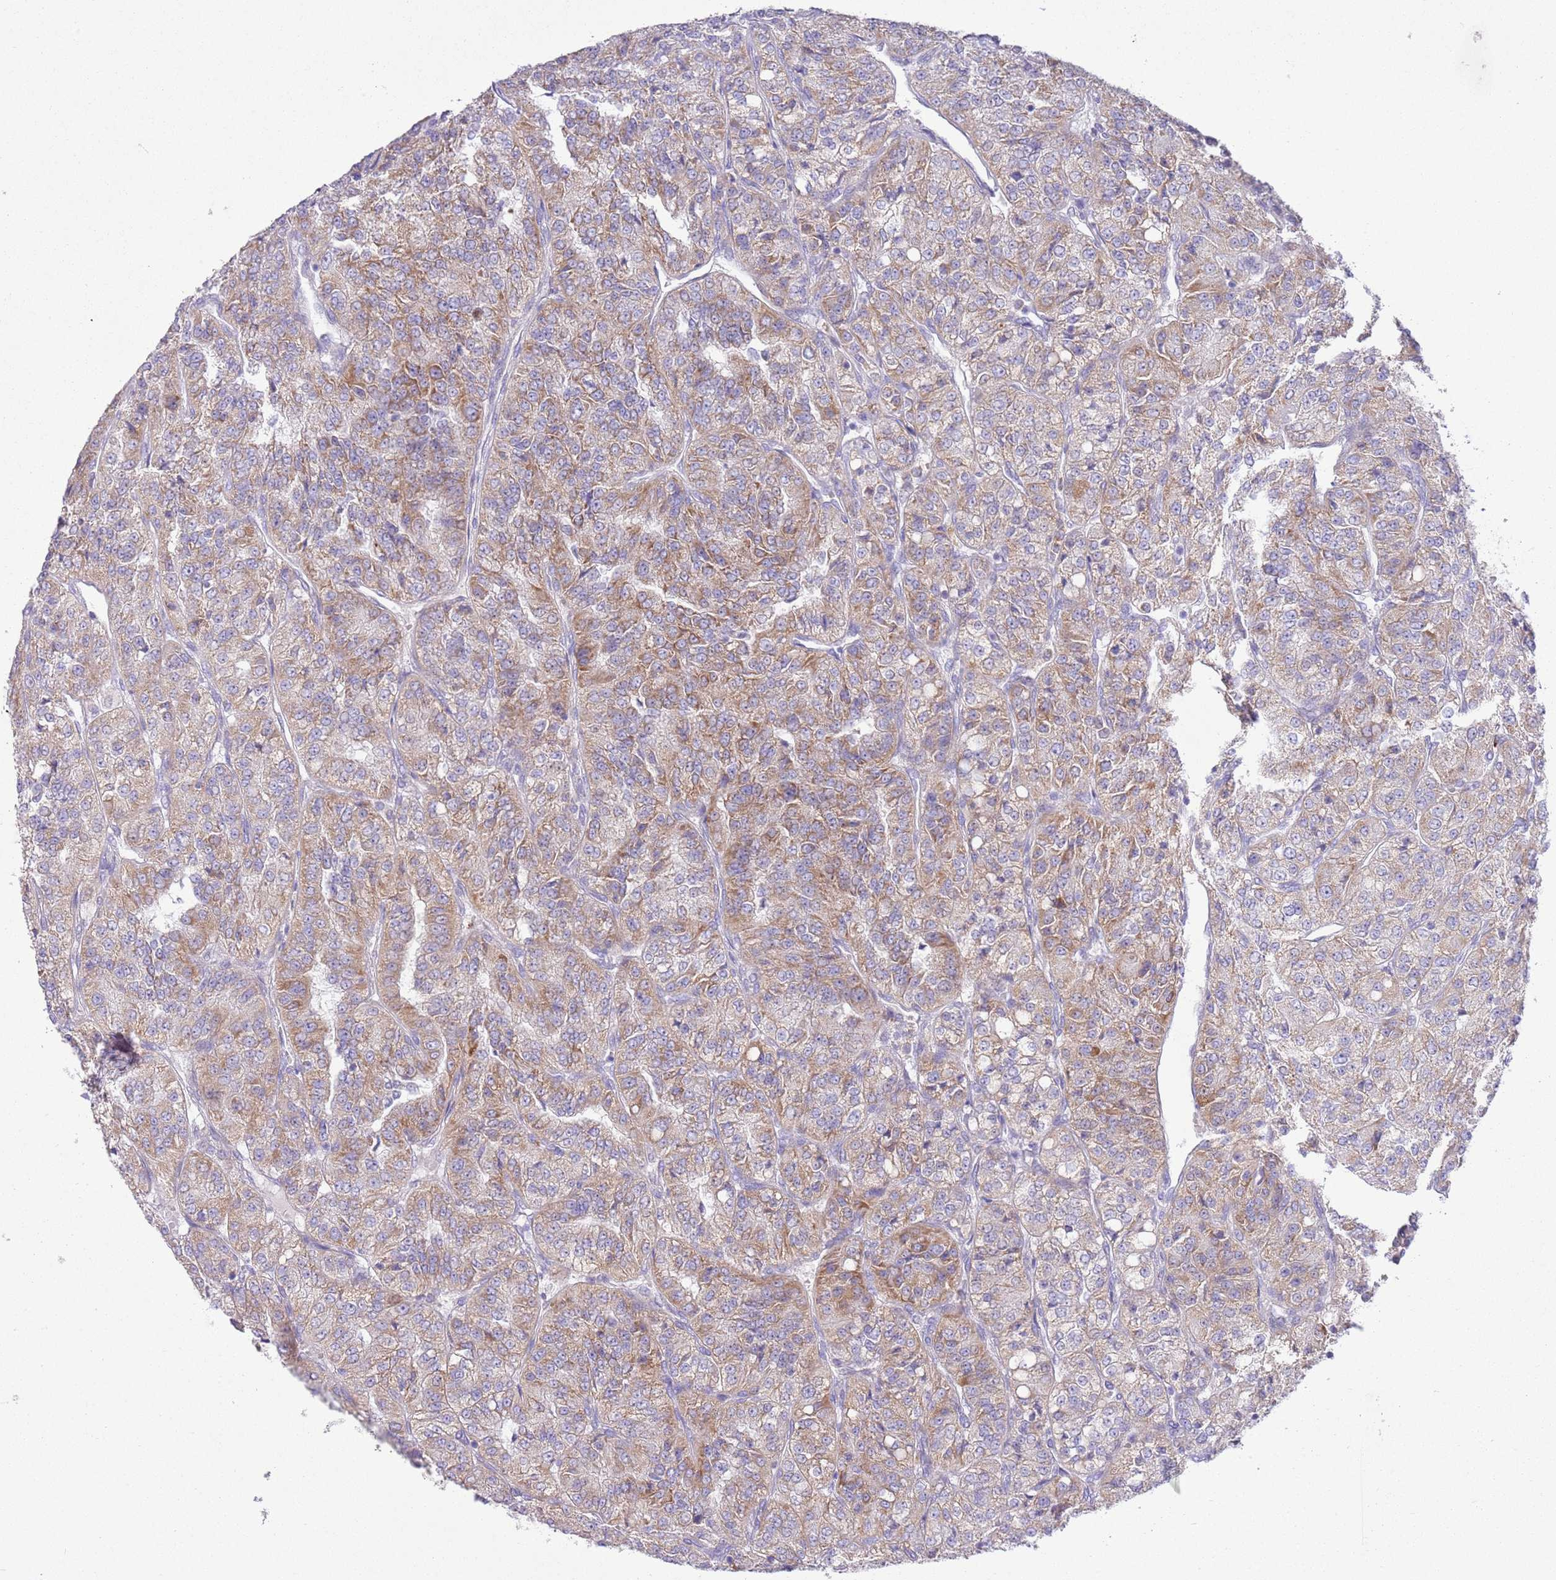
{"staining": {"intensity": "moderate", "quantity": ">75%", "location": "cytoplasmic/membranous"}, "tissue": "renal cancer", "cell_type": "Tumor cells", "image_type": "cancer", "snomed": [{"axis": "morphology", "description": "Adenocarcinoma, NOS"}, {"axis": "topography", "description": "Kidney"}], "caption": "Protein expression analysis of renal adenocarcinoma reveals moderate cytoplasmic/membranous expression in approximately >75% of tumor cells.", "gene": "OAZ2", "patient": {"sex": "female", "age": 63}}